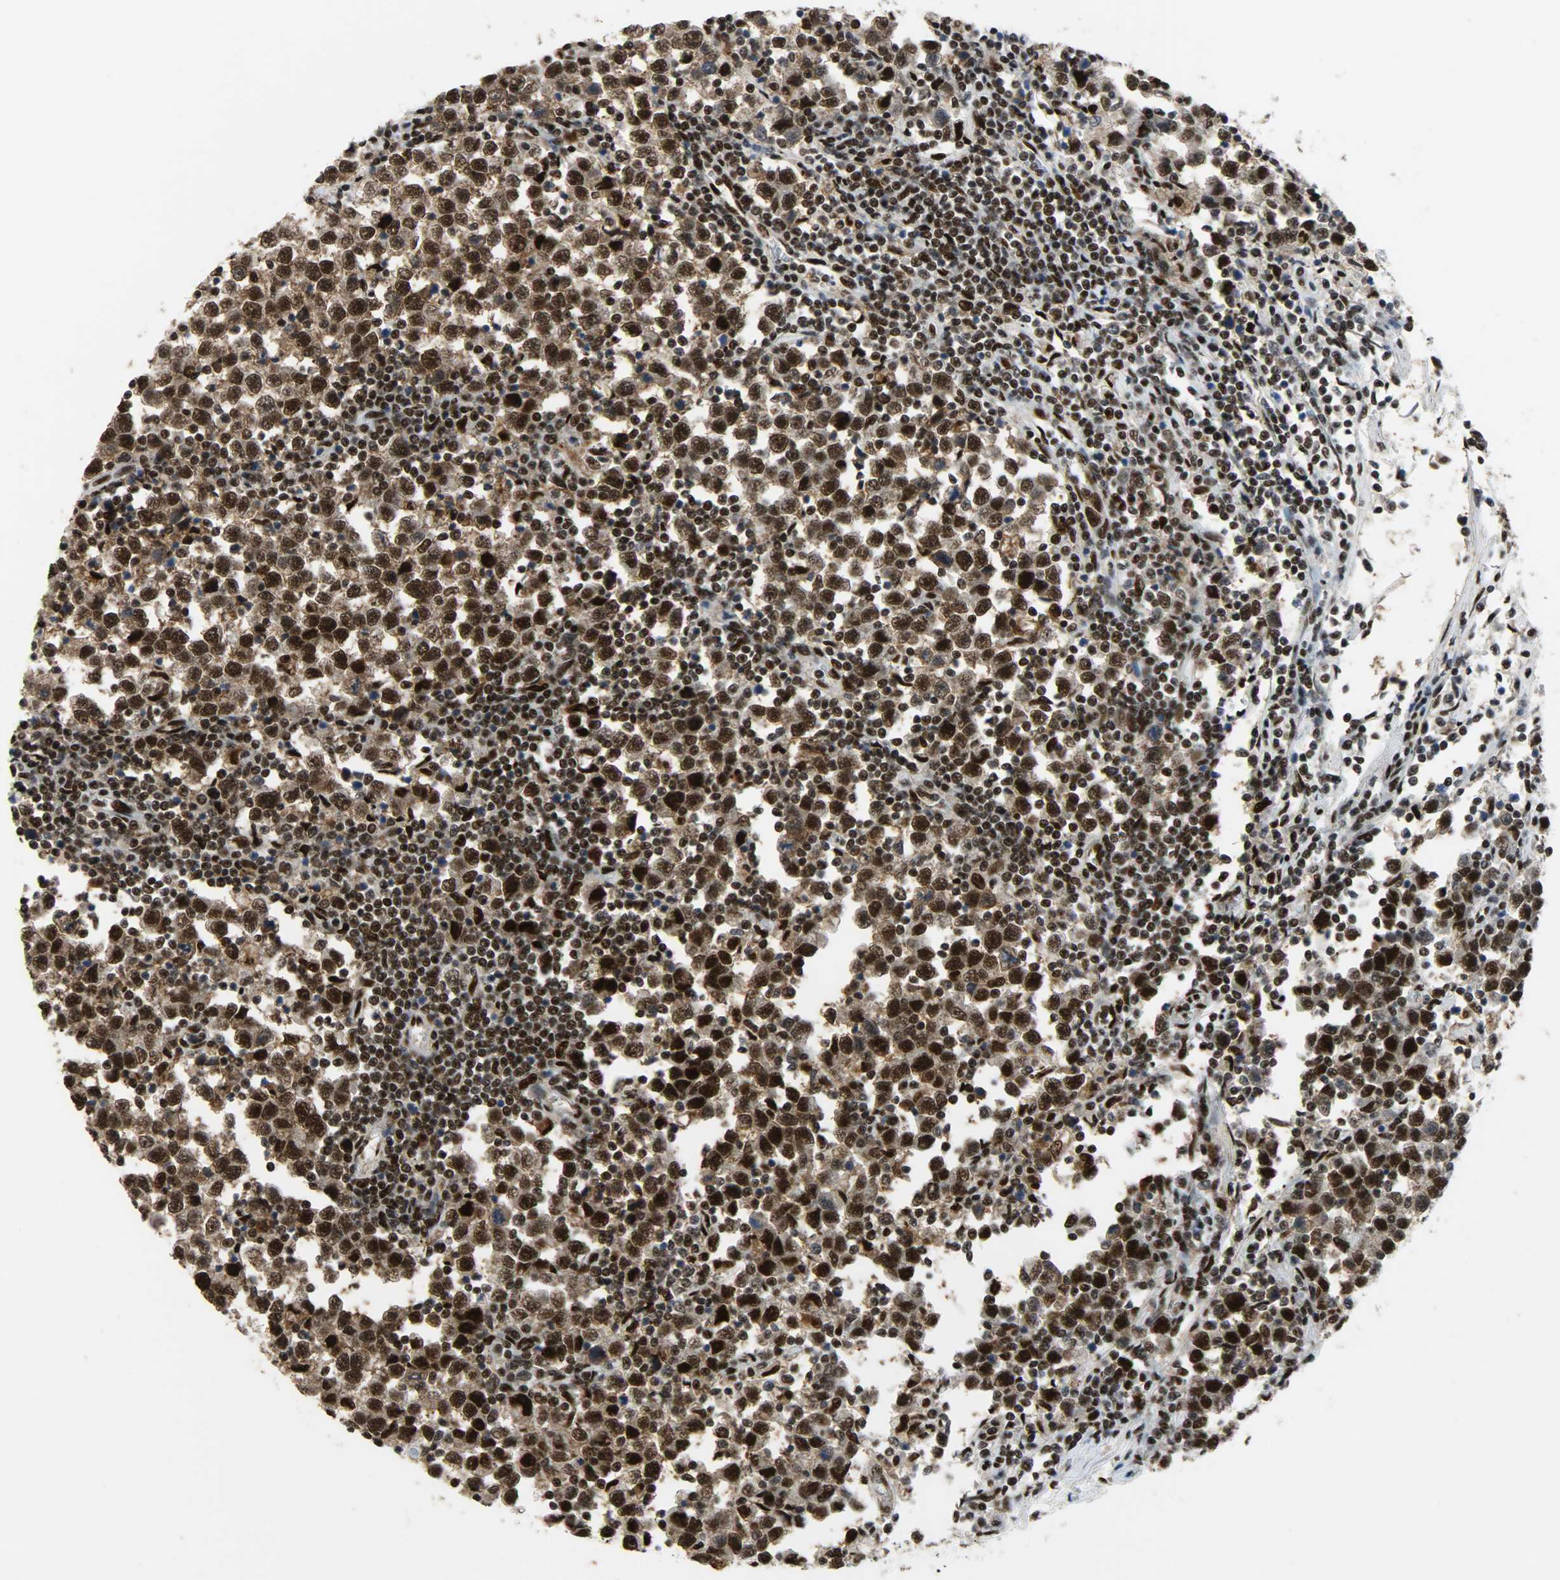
{"staining": {"intensity": "strong", "quantity": ">75%", "location": "cytoplasmic/membranous,nuclear"}, "tissue": "testis cancer", "cell_type": "Tumor cells", "image_type": "cancer", "snomed": [{"axis": "morphology", "description": "Seminoma, NOS"}, {"axis": "topography", "description": "Testis"}], "caption": "A brown stain labels strong cytoplasmic/membranous and nuclear staining of a protein in human testis seminoma tumor cells. (DAB (3,3'-diaminobenzidine) IHC, brown staining for protein, blue staining for nuclei).", "gene": "SSB", "patient": {"sex": "male", "age": 43}}